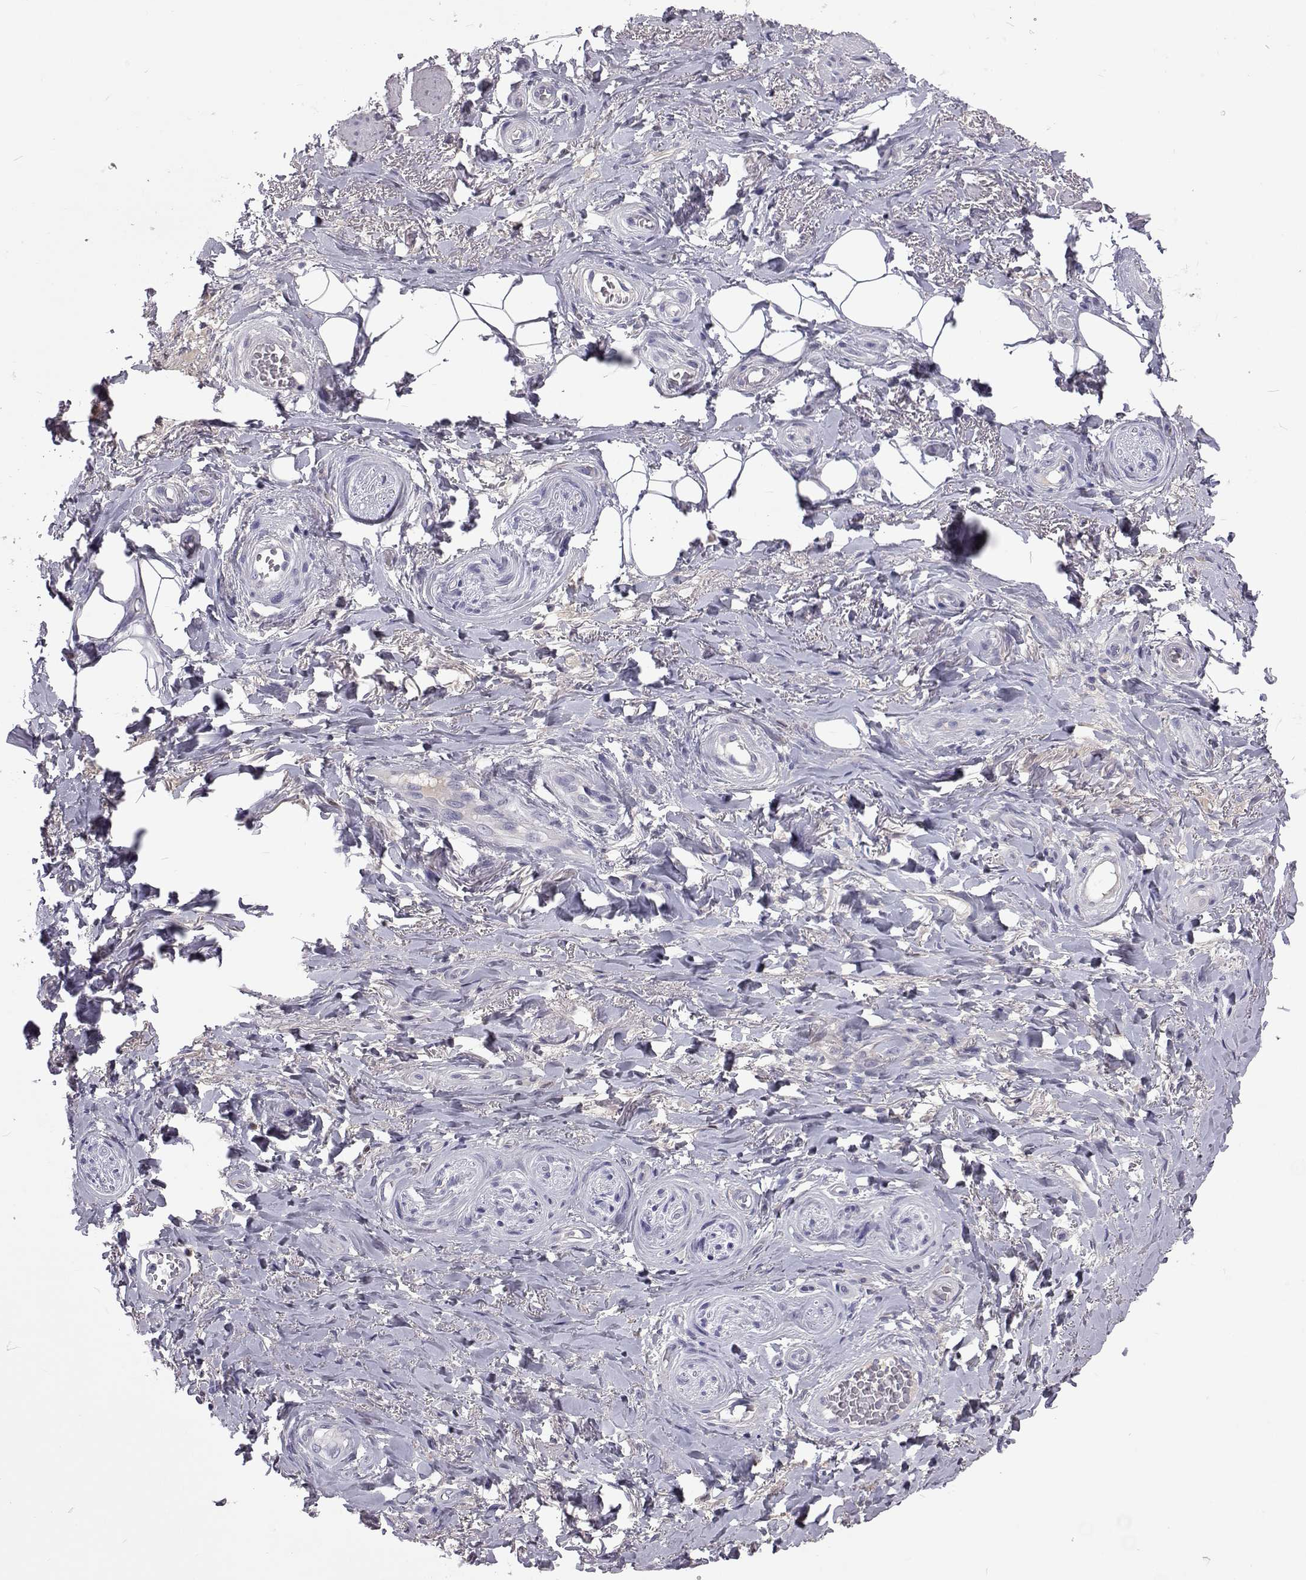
{"staining": {"intensity": "negative", "quantity": "none", "location": "none"}, "tissue": "adipose tissue", "cell_type": "Adipocytes", "image_type": "normal", "snomed": [{"axis": "morphology", "description": "Normal tissue, NOS"}, {"axis": "topography", "description": "Anal"}, {"axis": "topography", "description": "Peripheral nerve tissue"}], "caption": "This is a photomicrograph of IHC staining of unremarkable adipose tissue, which shows no staining in adipocytes.", "gene": "TCF15", "patient": {"sex": "male", "age": 53}}